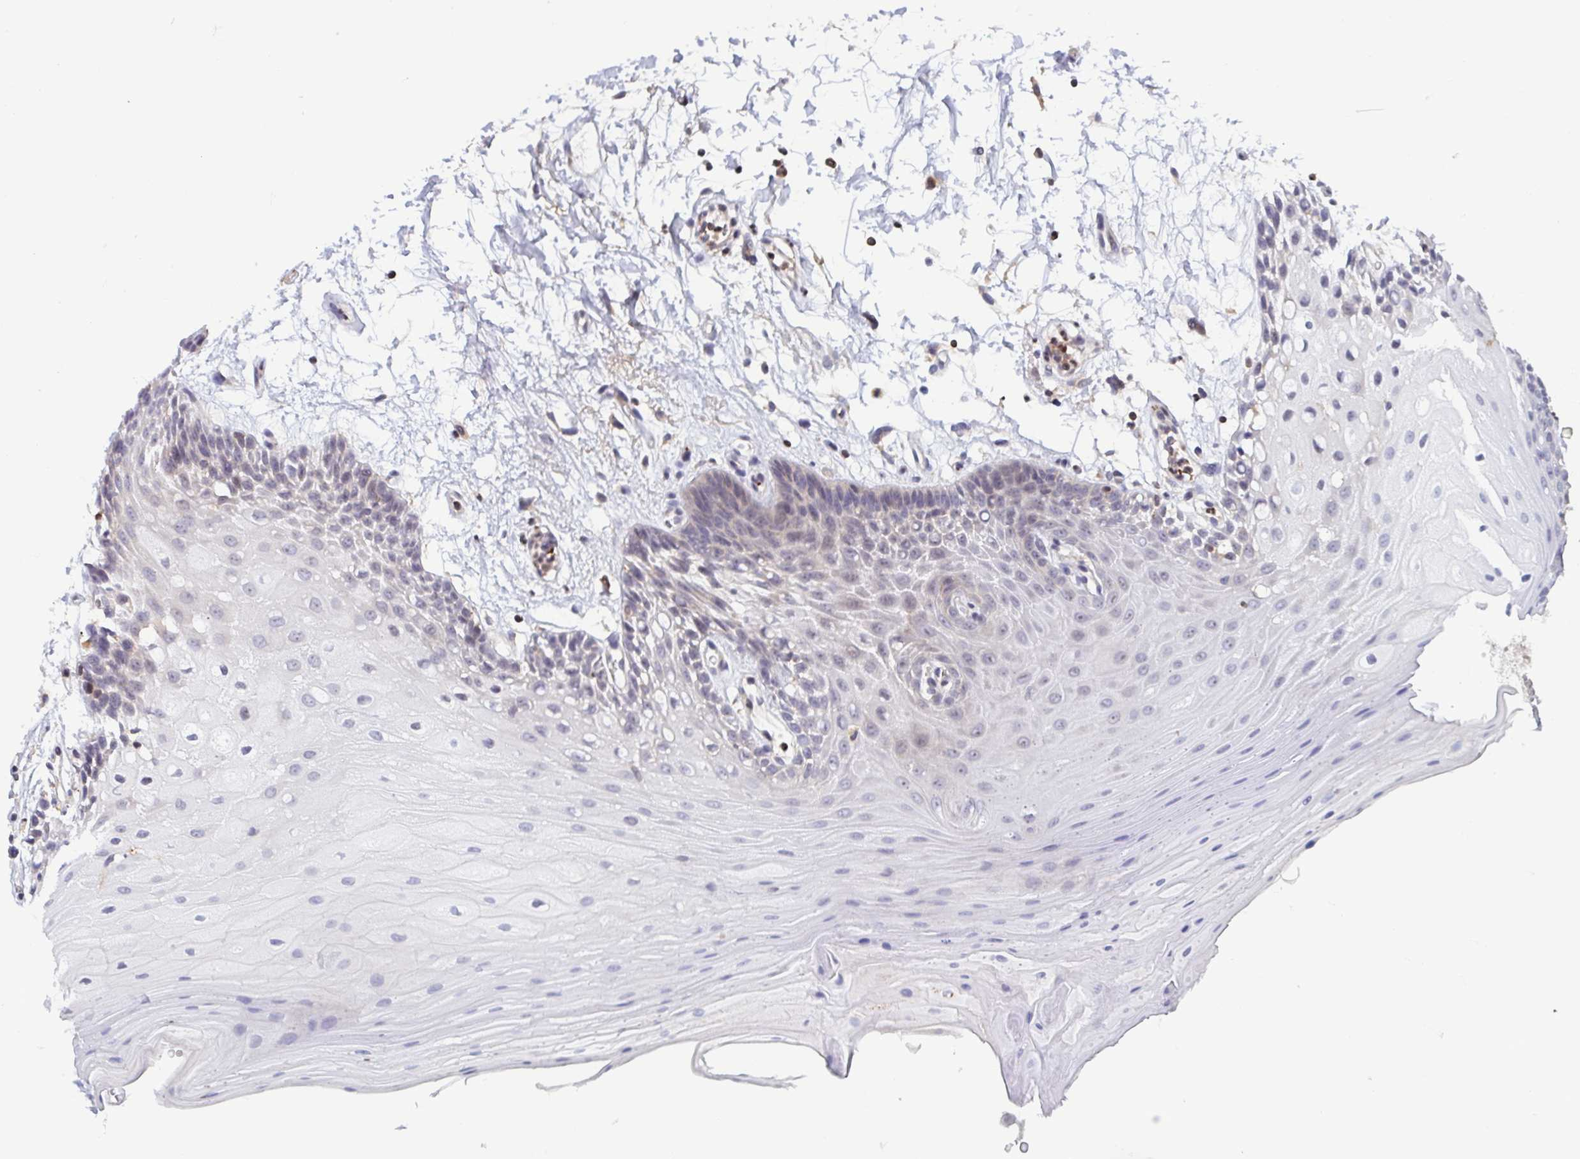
{"staining": {"intensity": "negative", "quantity": "none", "location": "none"}, "tissue": "oral mucosa", "cell_type": "Squamous epithelial cells", "image_type": "normal", "snomed": [{"axis": "morphology", "description": "Normal tissue, NOS"}, {"axis": "morphology", "description": "Squamous cell carcinoma, NOS"}, {"axis": "topography", "description": "Oral tissue"}, {"axis": "topography", "description": "Tounge, NOS"}, {"axis": "topography", "description": "Head-Neck"}], "caption": "DAB immunohistochemical staining of unremarkable human oral mucosa exhibits no significant positivity in squamous epithelial cells. (Brightfield microscopy of DAB immunohistochemistry at high magnification).", "gene": "LRRC38", "patient": {"sex": "male", "age": 62}}